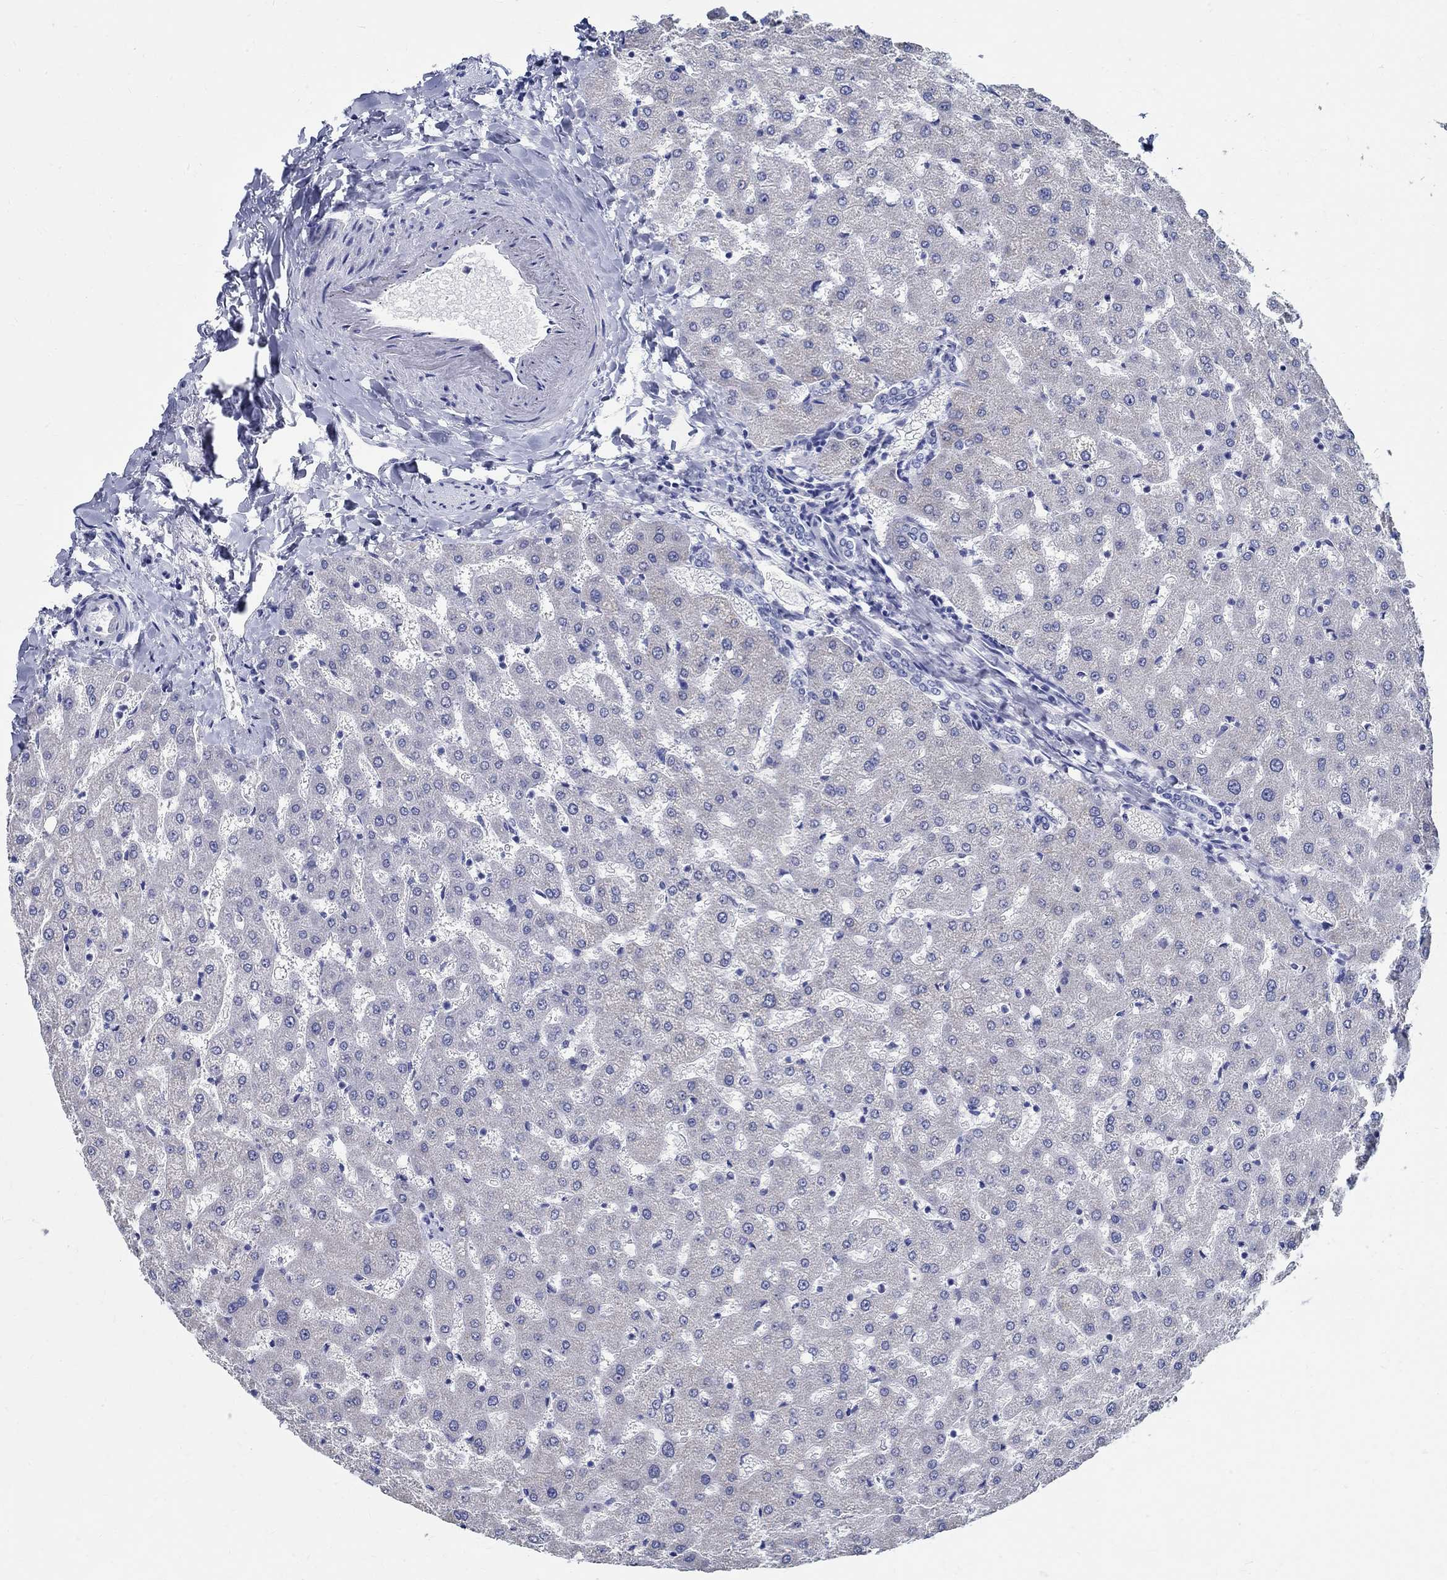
{"staining": {"intensity": "negative", "quantity": "none", "location": "none"}, "tissue": "liver", "cell_type": "Cholangiocytes", "image_type": "normal", "snomed": [{"axis": "morphology", "description": "Normal tissue, NOS"}, {"axis": "topography", "description": "Liver"}], "caption": "There is no significant staining in cholangiocytes of liver. Nuclei are stained in blue.", "gene": "TSPAN16", "patient": {"sex": "female", "age": 50}}